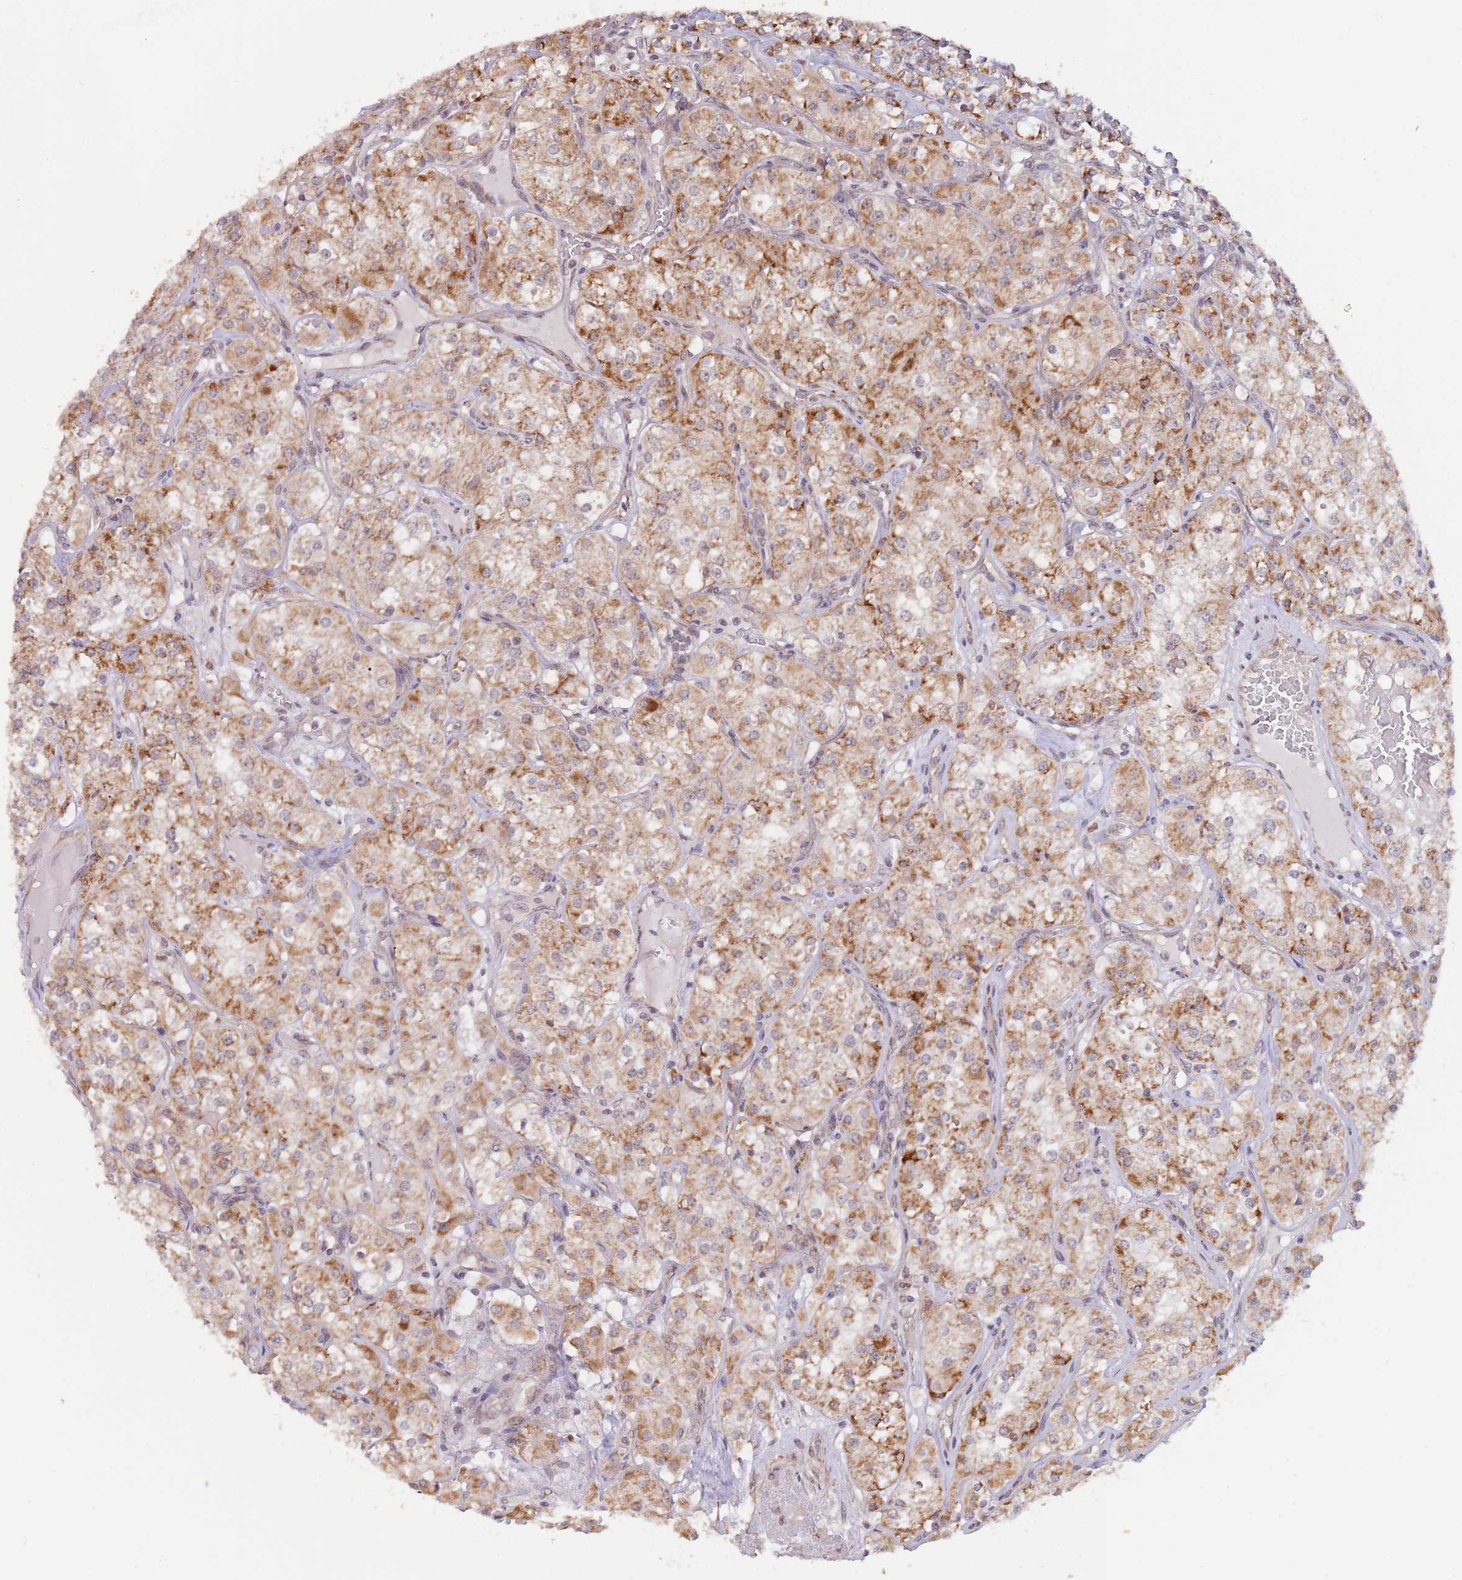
{"staining": {"intensity": "moderate", "quantity": ">75%", "location": "cytoplasmic/membranous"}, "tissue": "renal cancer", "cell_type": "Tumor cells", "image_type": "cancer", "snomed": [{"axis": "morphology", "description": "Adenocarcinoma, NOS"}, {"axis": "topography", "description": "Kidney"}], "caption": "An immunohistochemistry (IHC) micrograph of neoplastic tissue is shown. Protein staining in brown labels moderate cytoplasmic/membranous positivity in adenocarcinoma (renal) within tumor cells.", "gene": "UQCC3", "patient": {"sex": "male", "age": 77}}